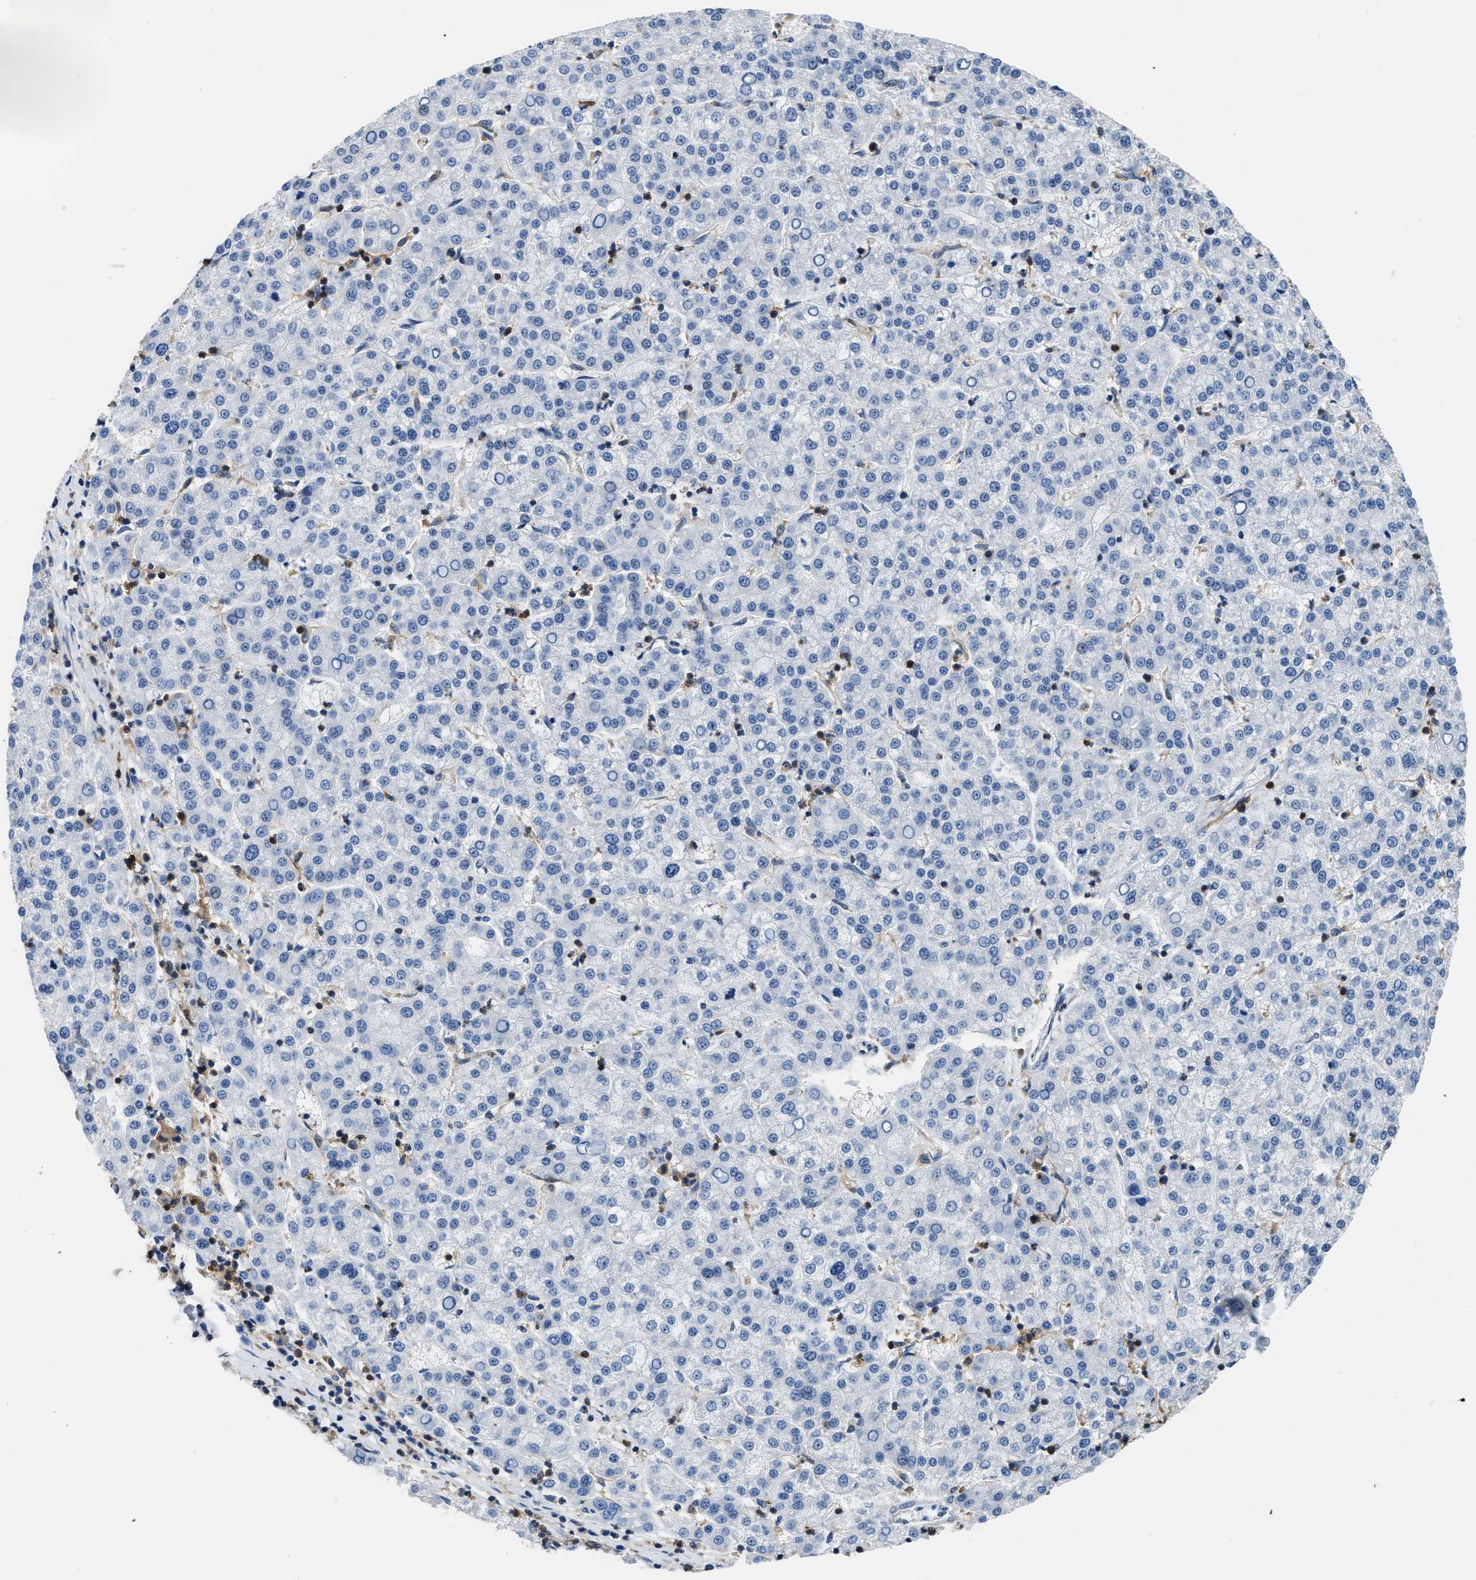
{"staining": {"intensity": "negative", "quantity": "none", "location": "none"}, "tissue": "liver cancer", "cell_type": "Tumor cells", "image_type": "cancer", "snomed": [{"axis": "morphology", "description": "Carcinoma, Hepatocellular, NOS"}, {"axis": "topography", "description": "Liver"}], "caption": "Immunohistochemical staining of human liver cancer (hepatocellular carcinoma) reveals no significant staining in tumor cells.", "gene": "PKM", "patient": {"sex": "female", "age": 58}}